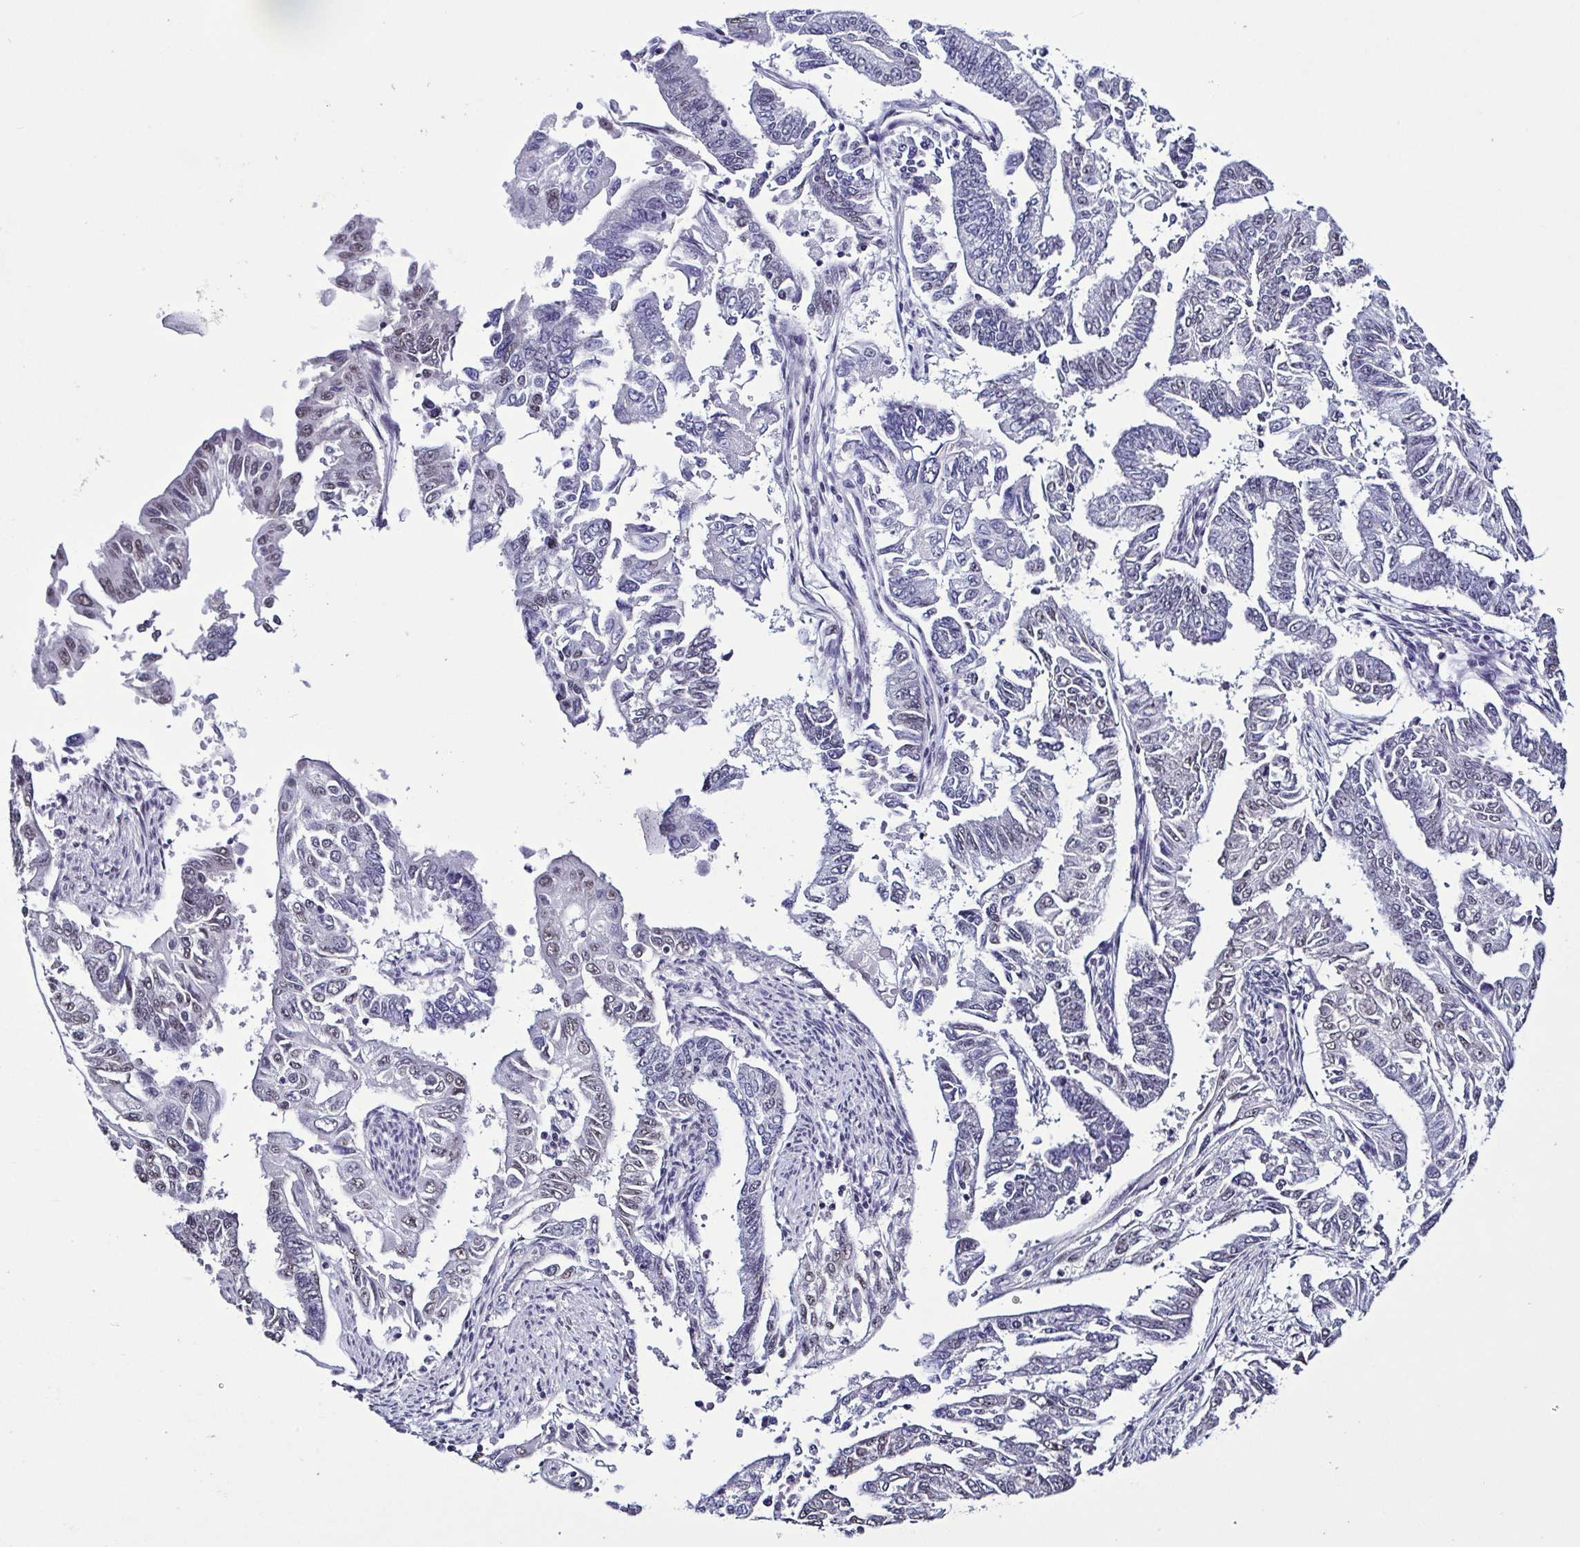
{"staining": {"intensity": "negative", "quantity": "none", "location": "none"}, "tissue": "endometrial cancer", "cell_type": "Tumor cells", "image_type": "cancer", "snomed": [{"axis": "morphology", "description": "Adenocarcinoma, NOS"}, {"axis": "topography", "description": "Uterus"}], "caption": "The micrograph reveals no staining of tumor cells in endometrial cancer (adenocarcinoma).", "gene": "TMEM92", "patient": {"sex": "female", "age": 59}}